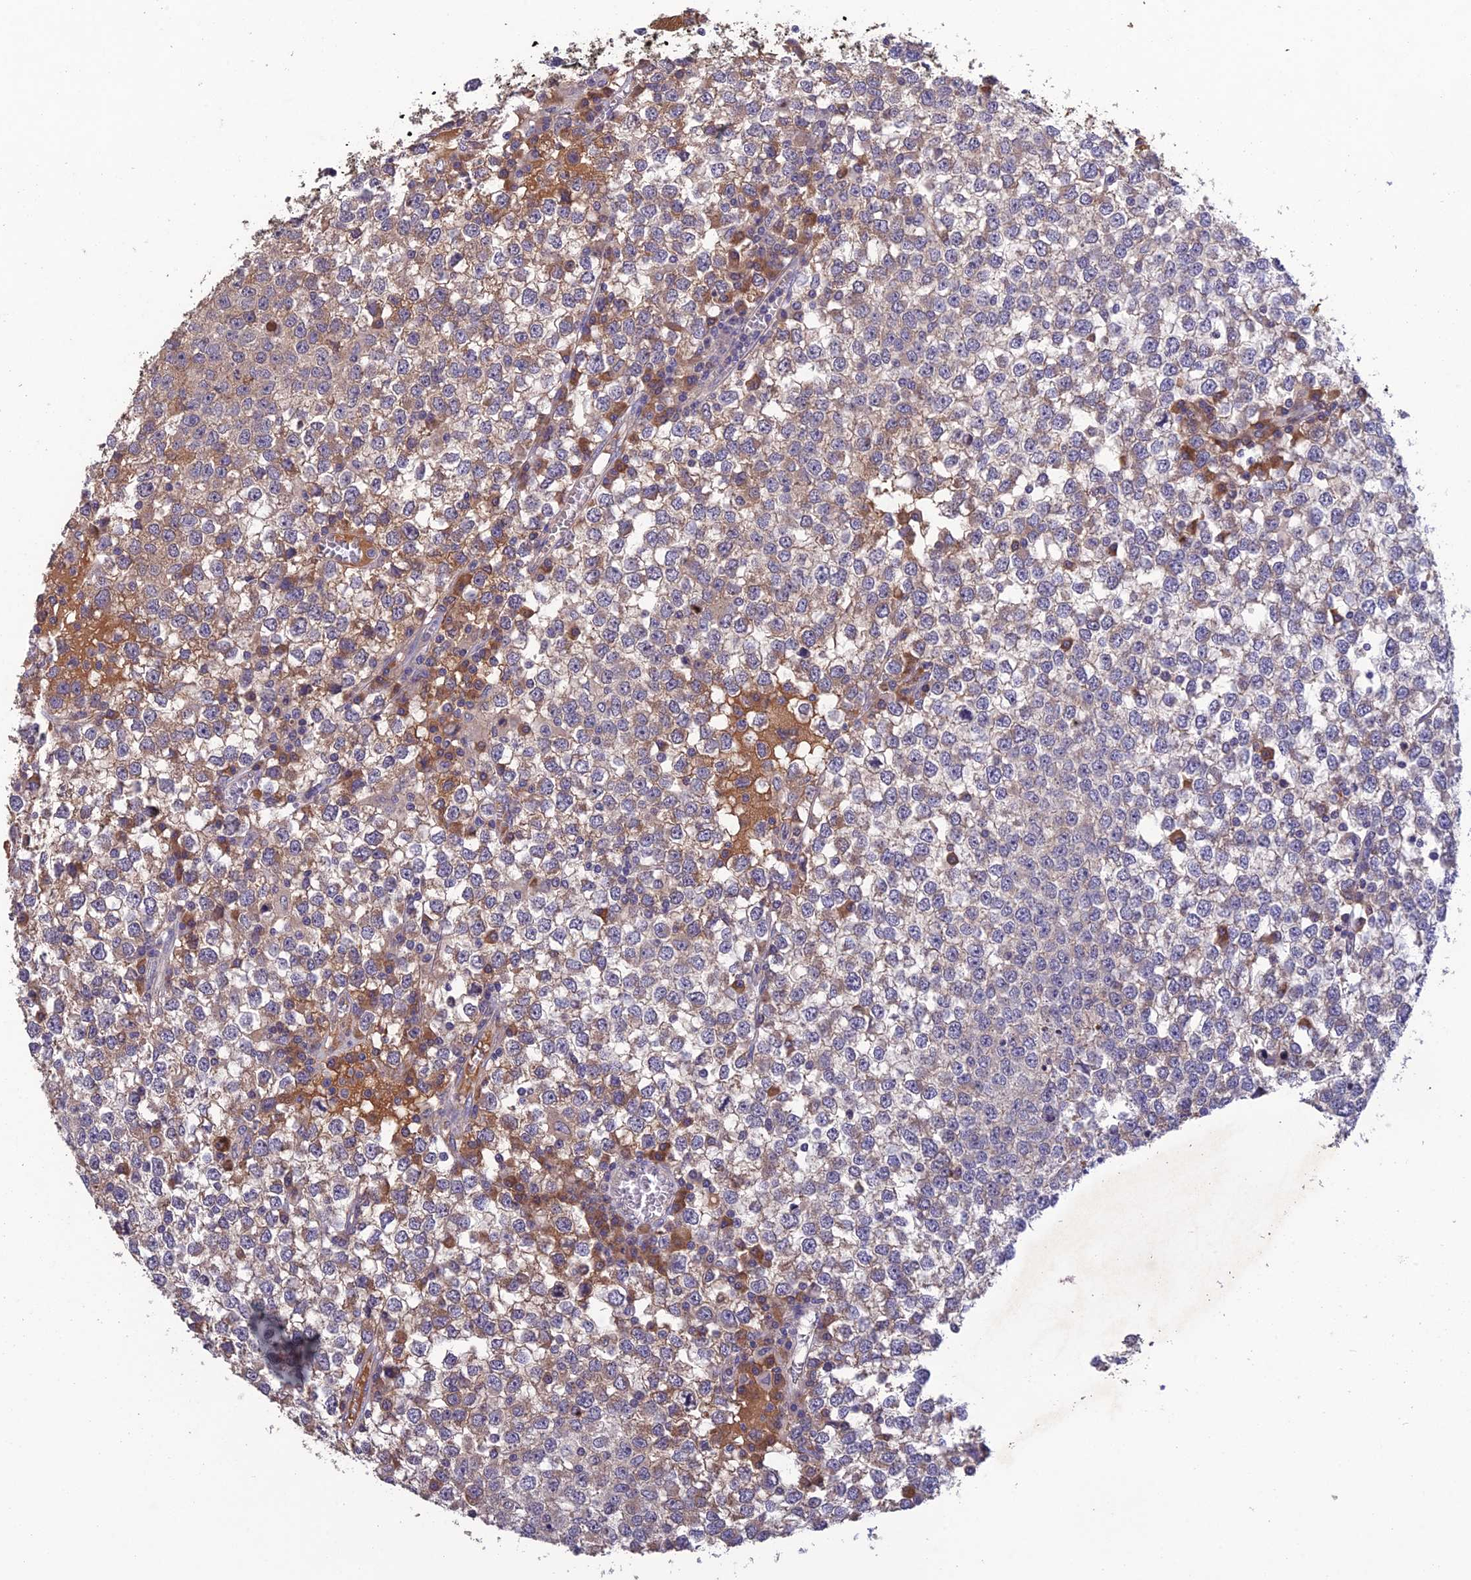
{"staining": {"intensity": "negative", "quantity": "none", "location": "none"}, "tissue": "testis cancer", "cell_type": "Tumor cells", "image_type": "cancer", "snomed": [{"axis": "morphology", "description": "Seminoma, NOS"}, {"axis": "topography", "description": "Testis"}], "caption": "IHC micrograph of human testis seminoma stained for a protein (brown), which displays no expression in tumor cells.", "gene": "SLC39A13", "patient": {"sex": "male", "age": 65}}